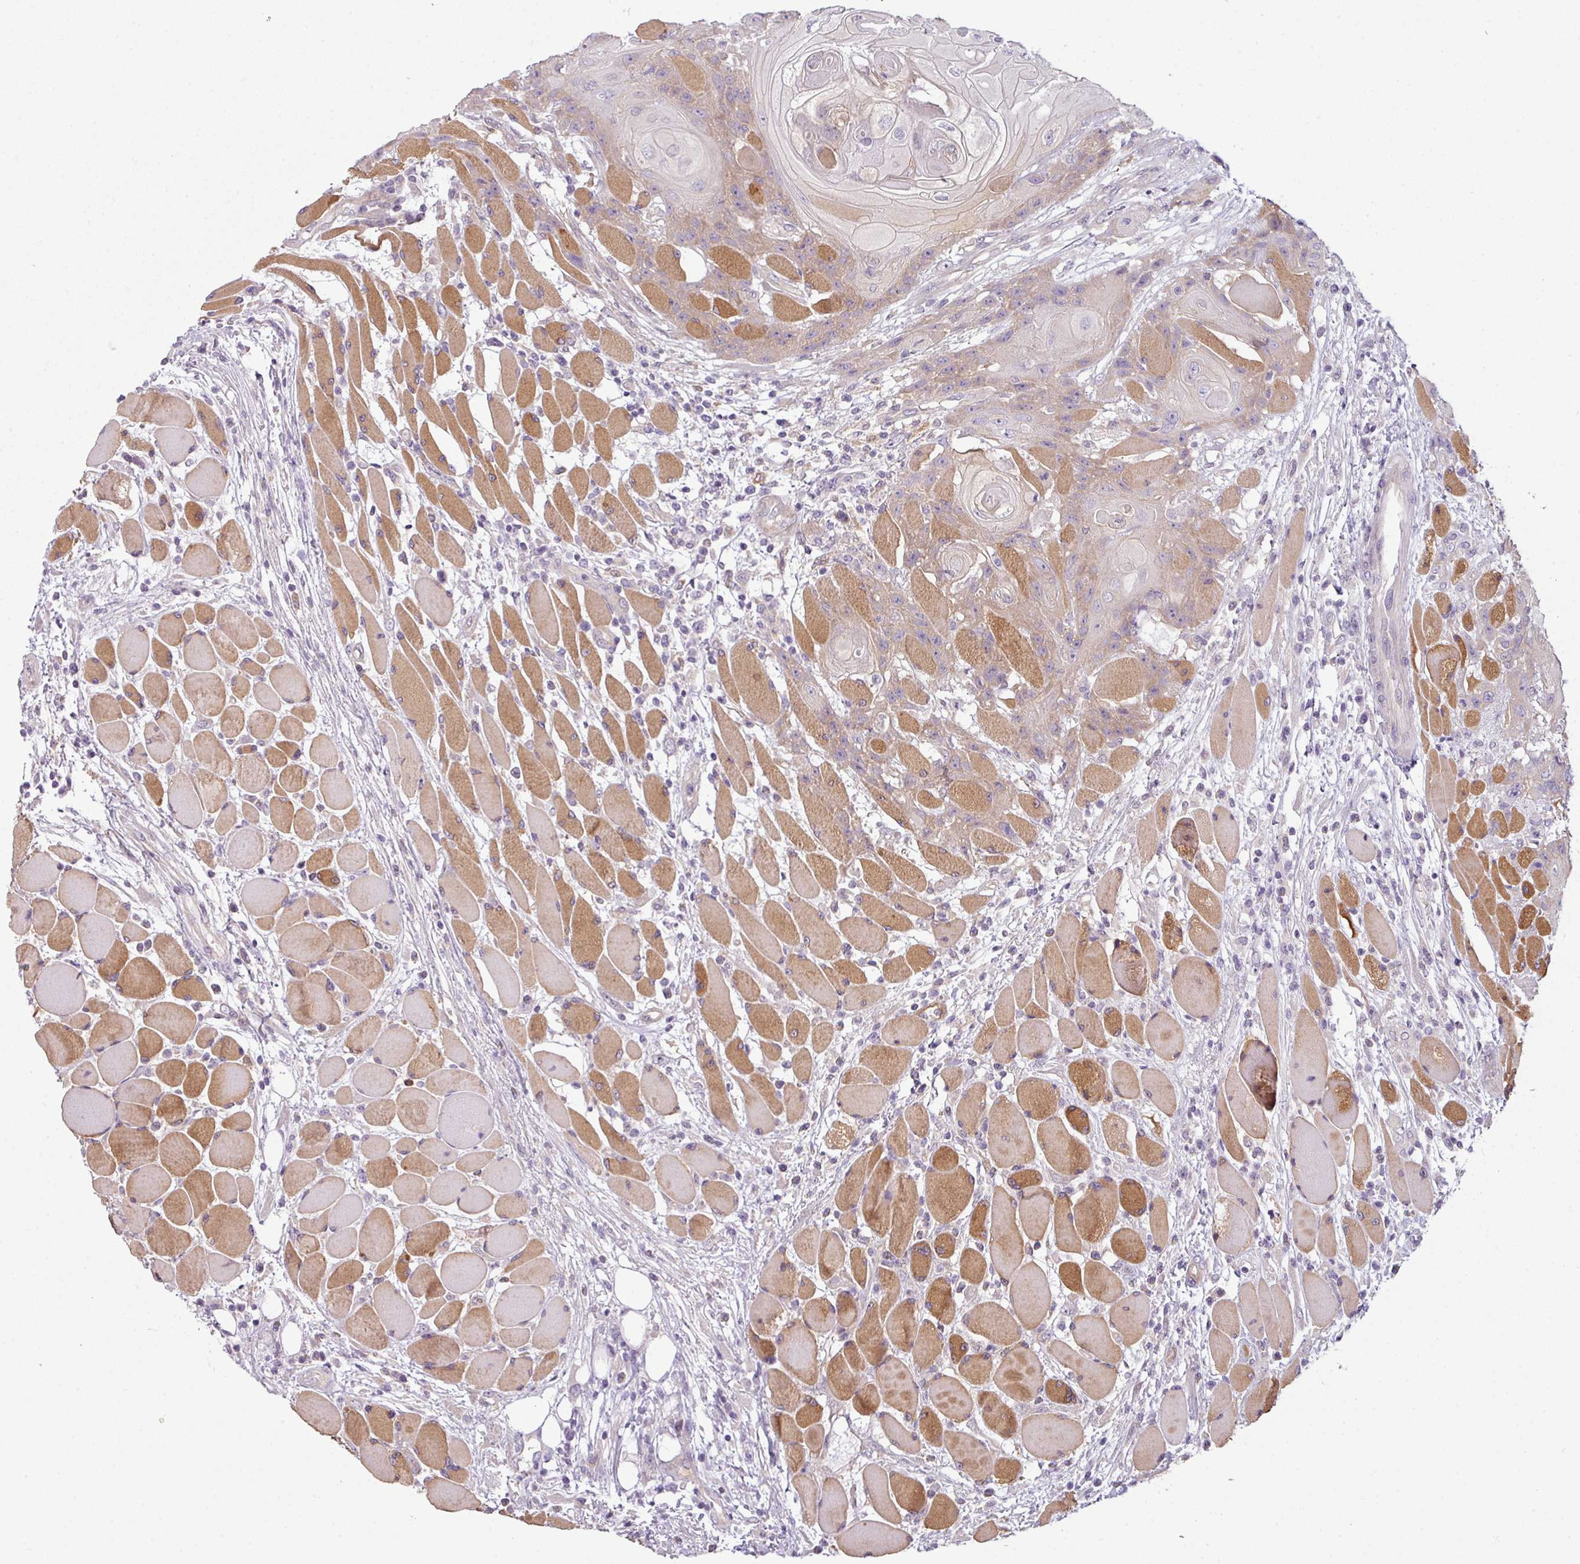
{"staining": {"intensity": "weak", "quantity": "<25%", "location": "cytoplasmic/membranous"}, "tissue": "head and neck cancer", "cell_type": "Tumor cells", "image_type": "cancer", "snomed": [{"axis": "morphology", "description": "Squamous cell carcinoma, NOS"}, {"axis": "topography", "description": "Head-Neck"}], "caption": "A high-resolution photomicrograph shows IHC staining of head and neck cancer (squamous cell carcinoma), which shows no significant expression in tumor cells.", "gene": "CAMK2B", "patient": {"sex": "female", "age": 43}}